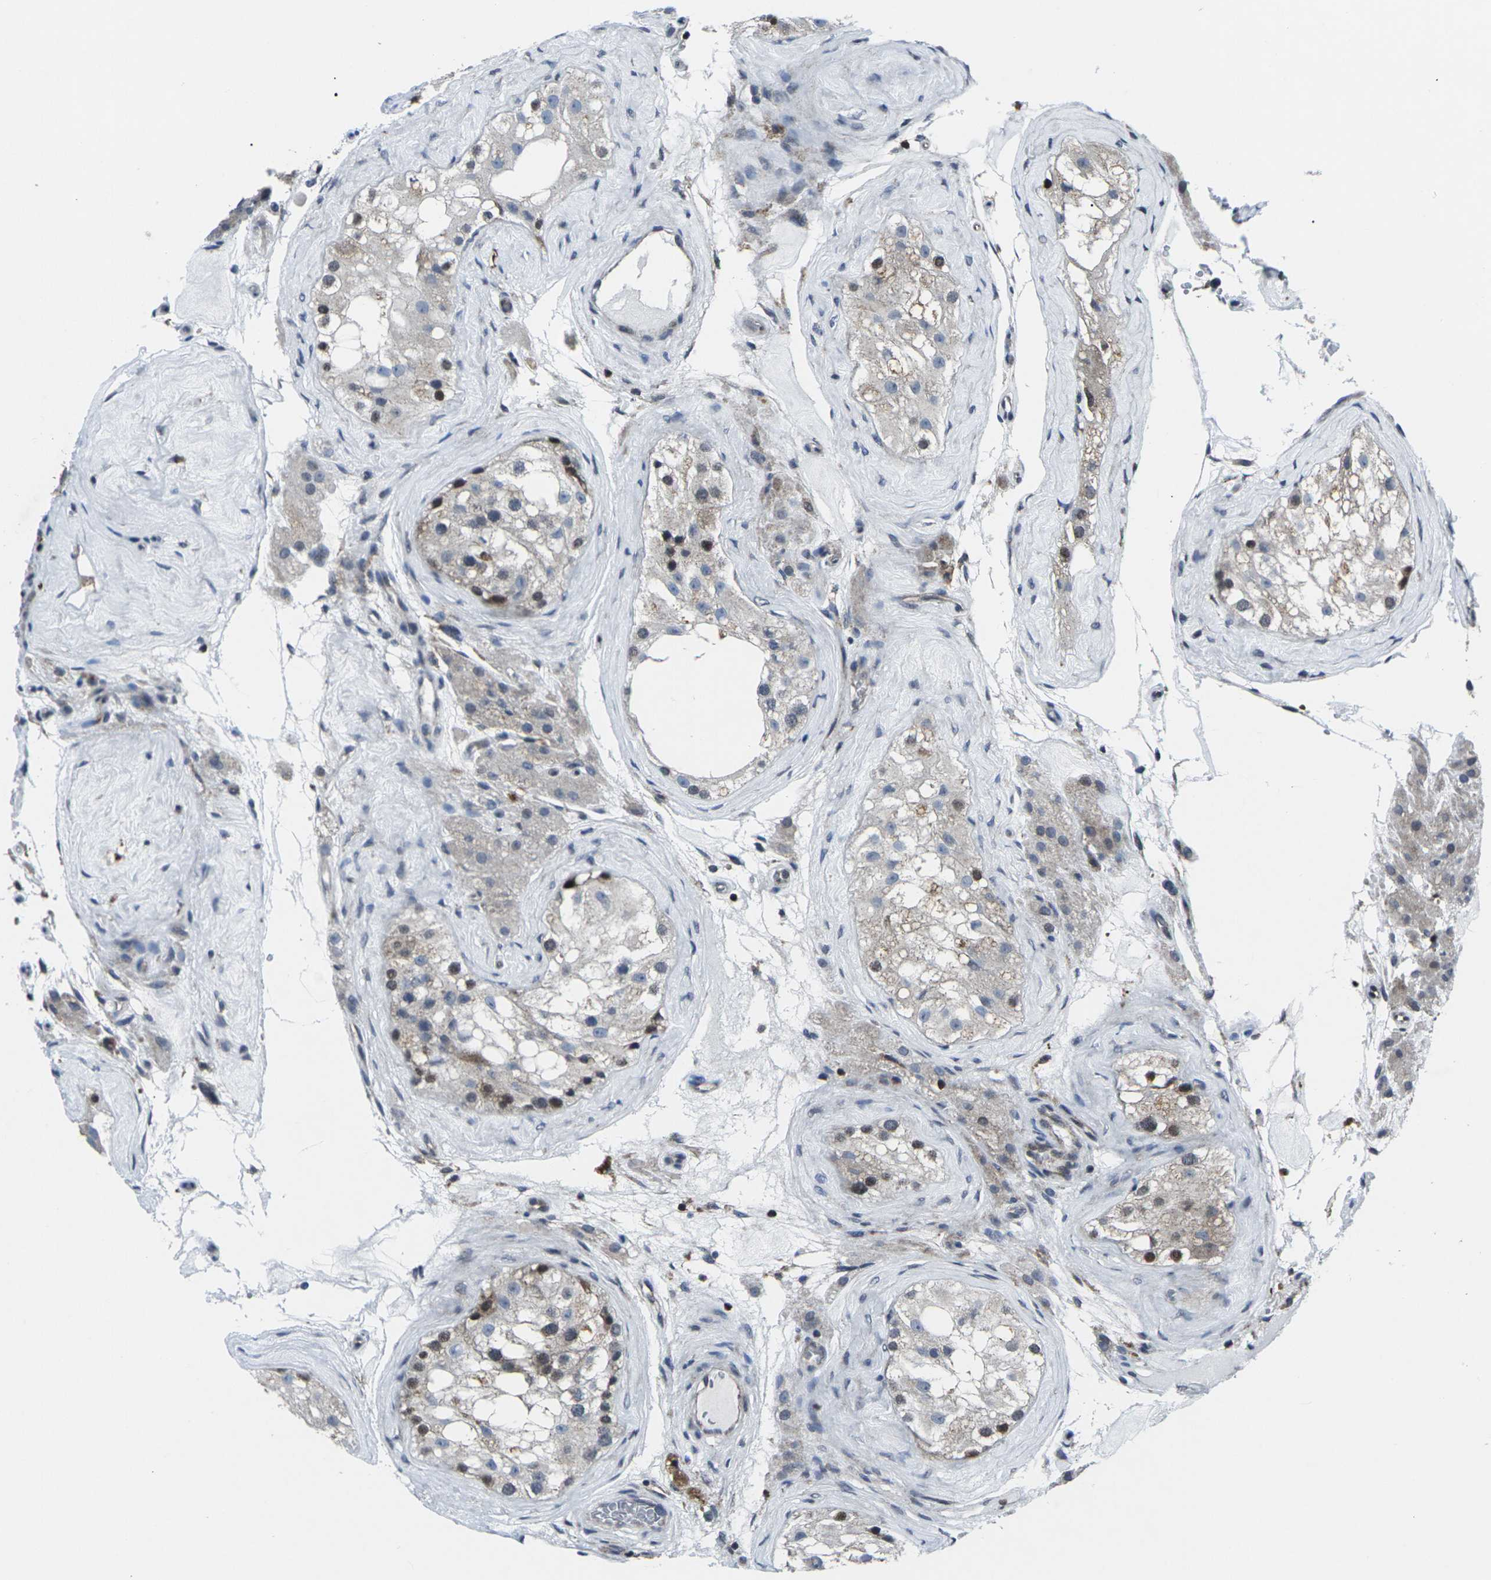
{"staining": {"intensity": "strong", "quantity": "<25%", "location": "nuclear"}, "tissue": "testis", "cell_type": "Cells in seminiferous ducts", "image_type": "normal", "snomed": [{"axis": "morphology", "description": "Normal tissue, NOS"}, {"axis": "morphology", "description": "Seminoma, NOS"}, {"axis": "topography", "description": "Testis"}], "caption": "Protein staining exhibits strong nuclear expression in about <25% of cells in seminiferous ducts in normal testis.", "gene": "STAT4", "patient": {"sex": "male", "age": 71}}